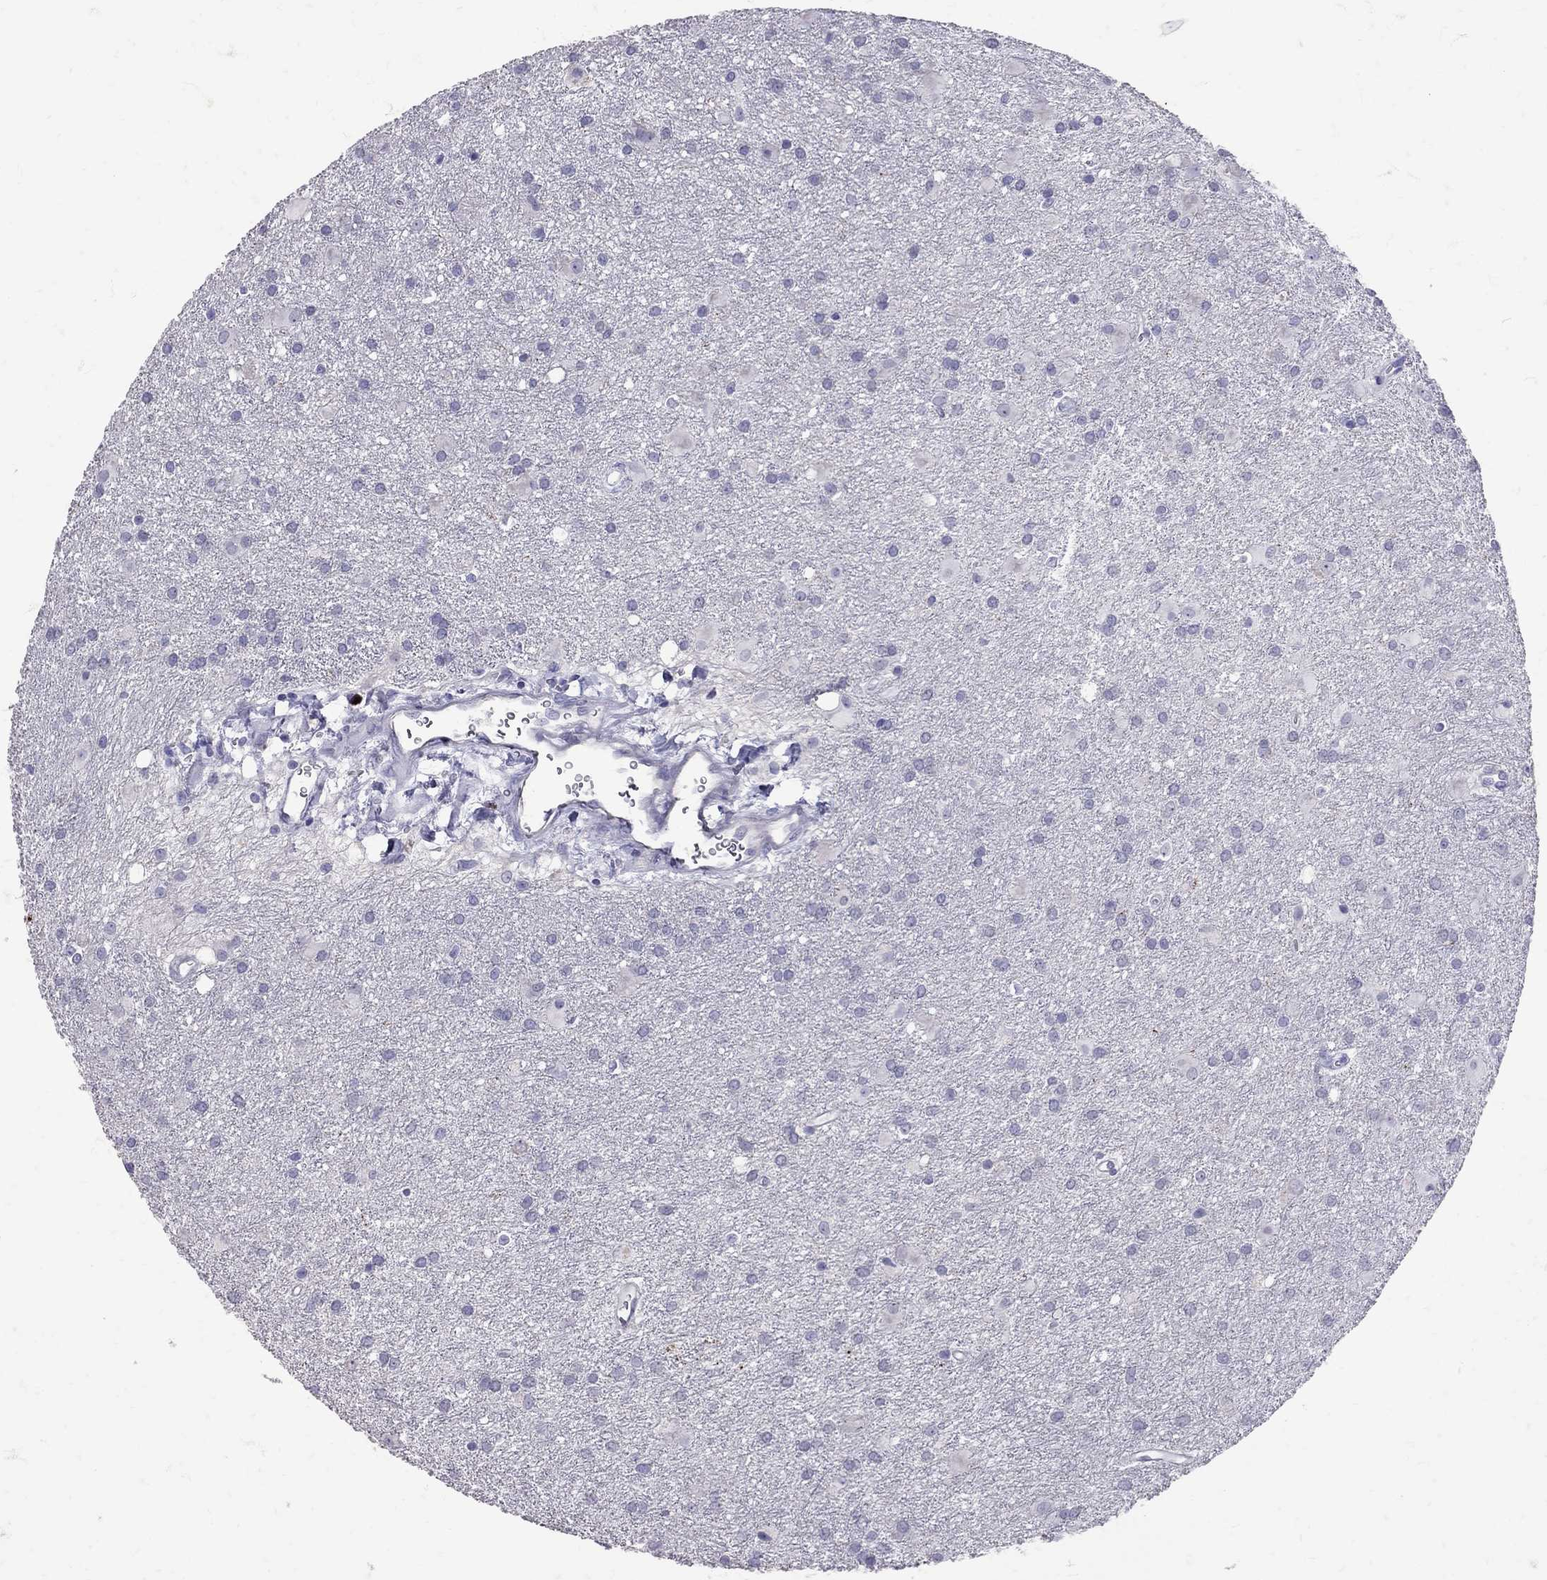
{"staining": {"intensity": "negative", "quantity": "none", "location": "none"}, "tissue": "glioma", "cell_type": "Tumor cells", "image_type": "cancer", "snomed": [{"axis": "morphology", "description": "Glioma, malignant, Low grade"}, {"axis": "topography", "description": "Brain"}], "caption": "Immunohistochemistry photomicrograph of neoplastic tissue: human glioma stained with DAB (3,3'-diaminobenzidine) exhibits no significant protein expression in tumor cells.", "gene": "SST", "patient": {"sex": "male", "age": 58}}